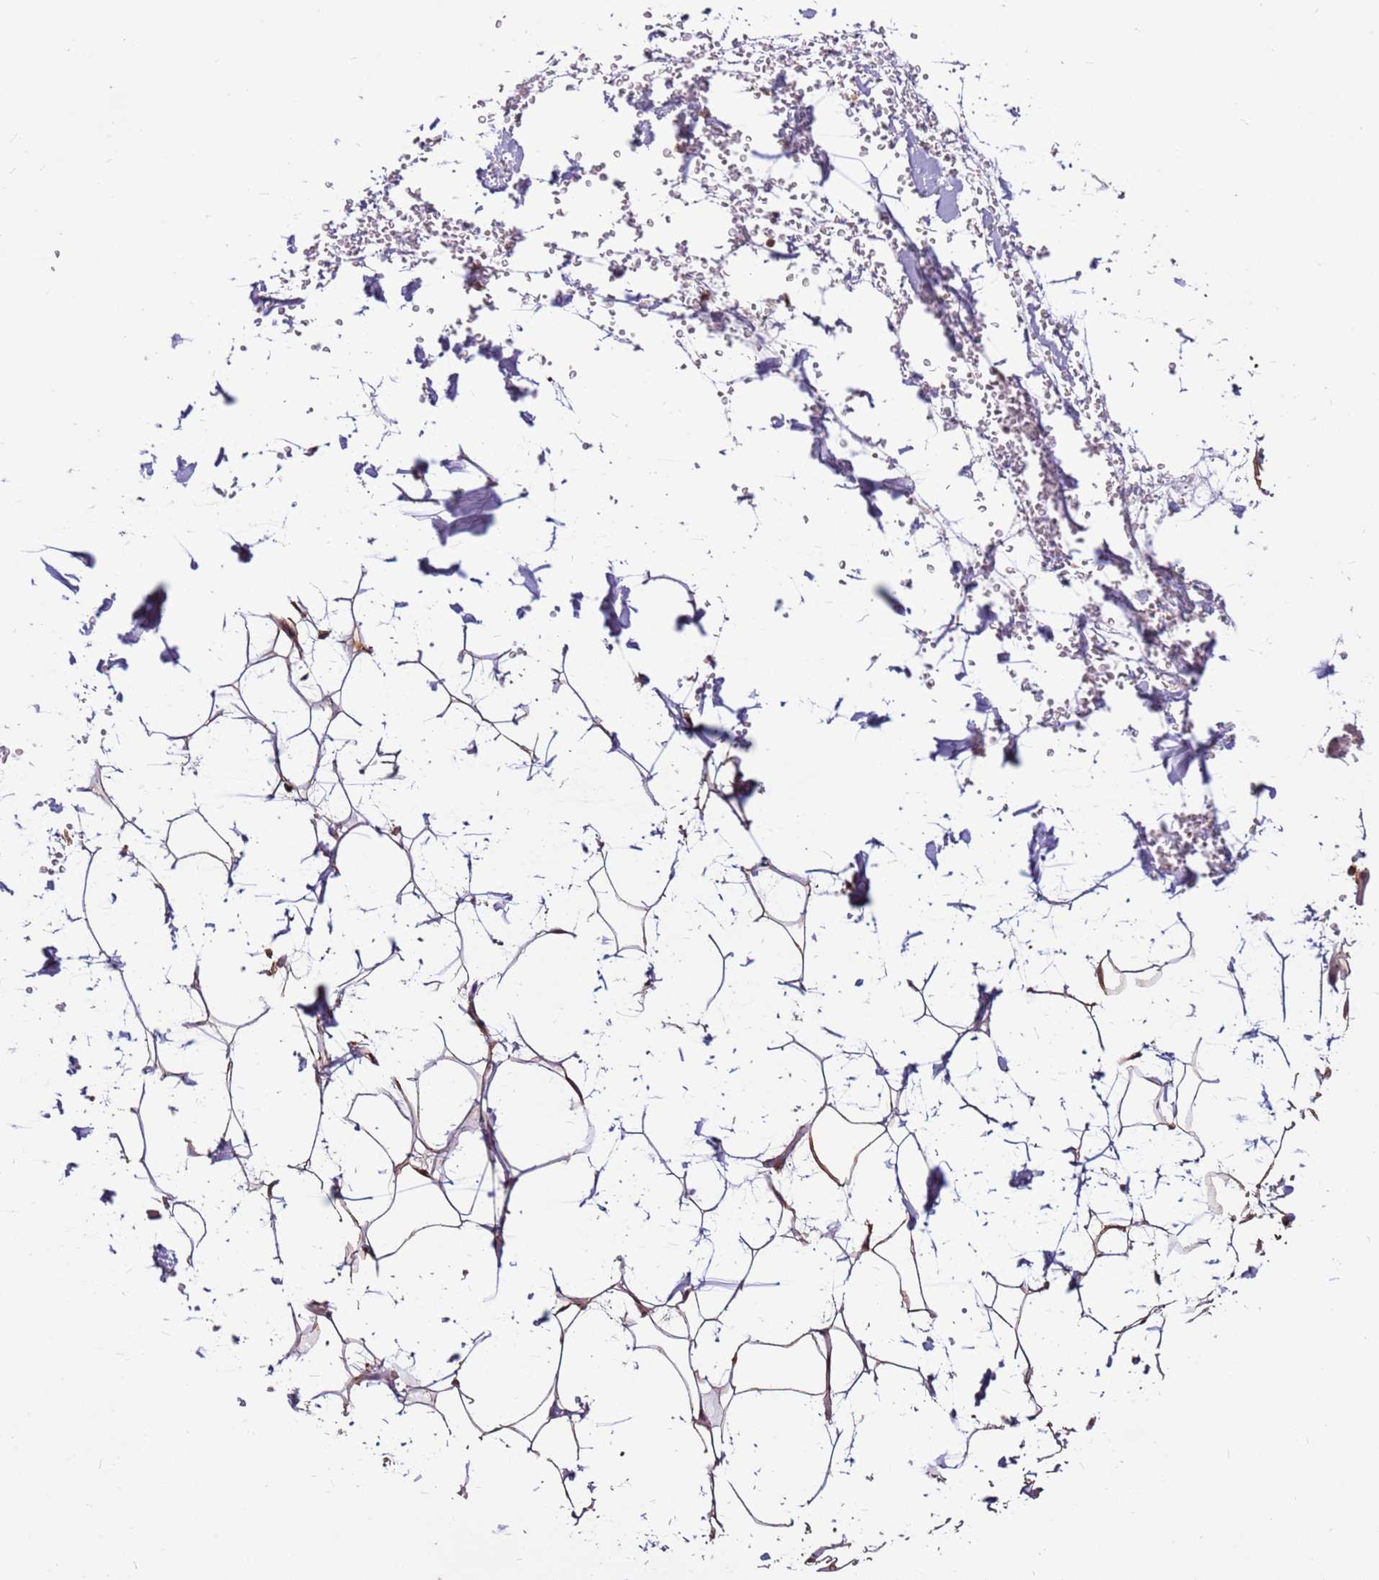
{"staining": {"intensity": "negative", "quantity": "none", "location": "none"}, "tissue": "adipose tissue", "cell_type": "Adipocytes", "image_type": "normal", "snomed": [{"axis": "morphology", "description": "Normal tissue, NOS"}, {"axis": "topography", "description": "Breast"}], "caption": "This is an immunohistochemistry (IHC) micrograph of unremarkable human adipose tissue. There is no positivity in adipocytes.", "gene": "CCDC112", "patient": {"sex": "female", "age": 26}}